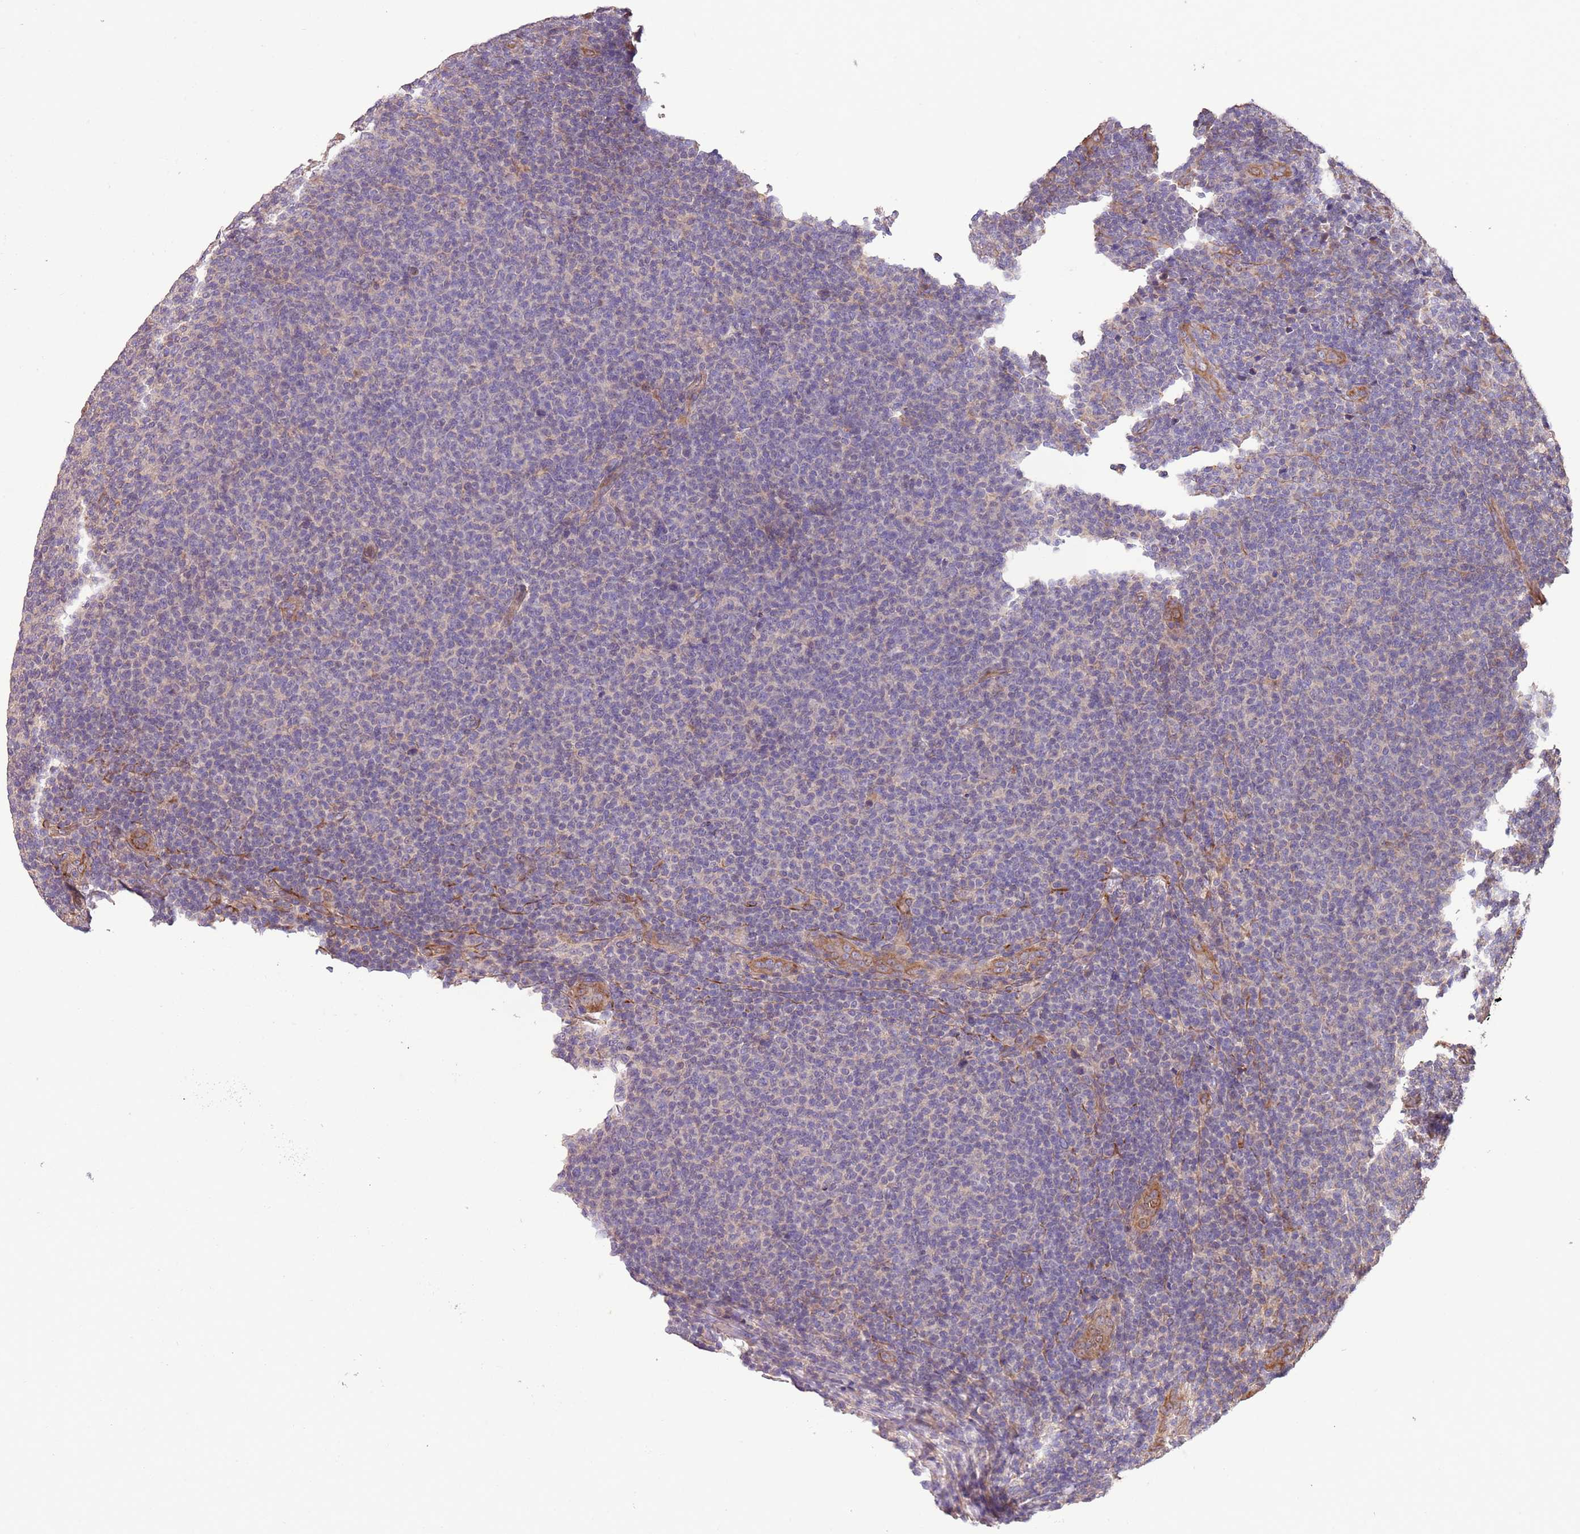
{"staining": {"intensity": "negative", "quantity": "none", "location": "none"}, "tissue": "lymphoma", "cell_type": "Tumor cells", "image_type": "cancer", "snomed": [{"axis": "morphology", "description": "Malignant lymphoma, non-Hodgkin's type, Low grade"}, {"axis": "topography", "description": "Lymph node"}], "caption": "Histopathology image shows no protein positivity in tumor cells of malignant lymphoma, non-Hodgkin's type (low-grade) tissue.", "gene": "FAM89B", "patient": {"sex": "male", "age": 66}}